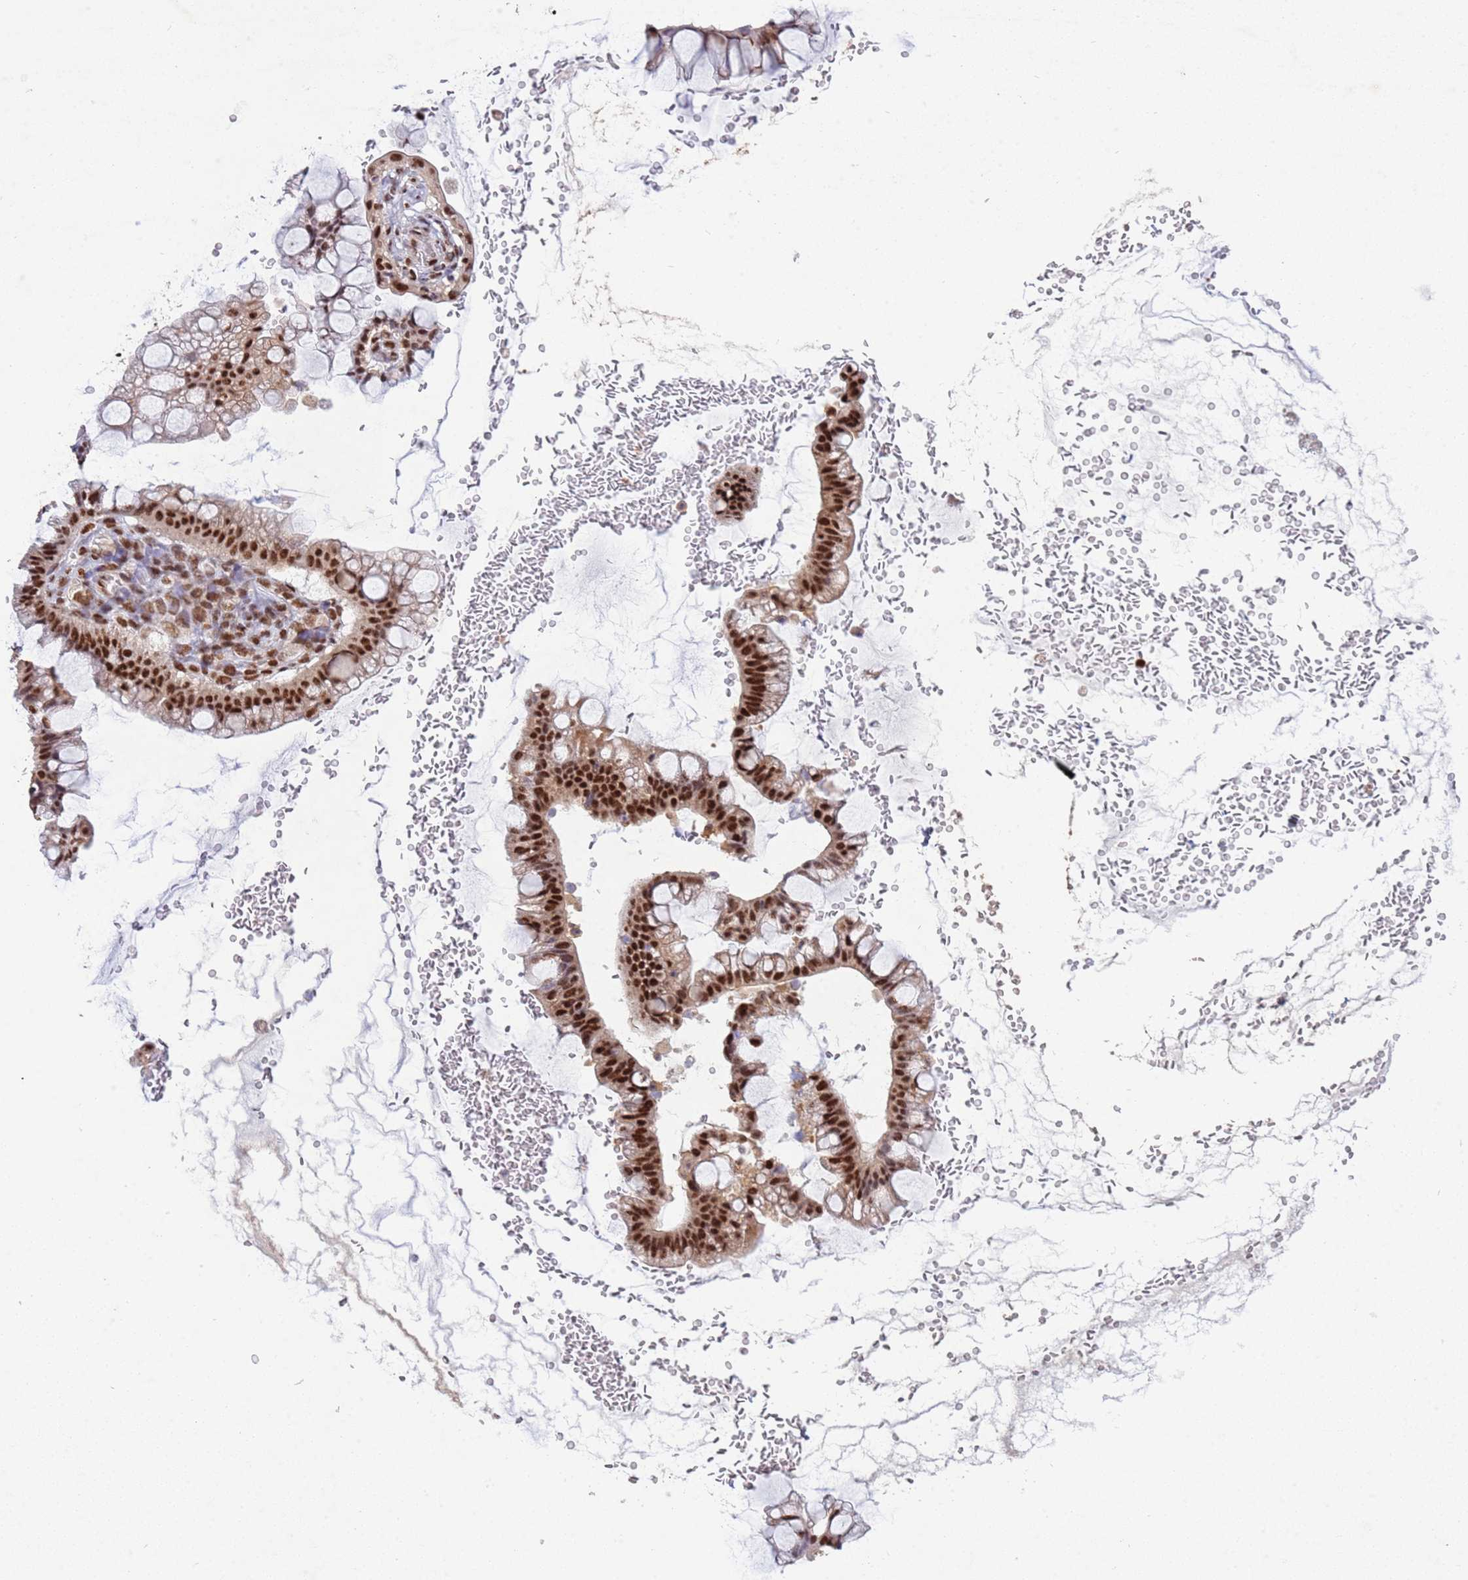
{"staining": {"intensity": "strong", "quantity": ">75%", "location": "nuclear"}, "tissue": "ovarian cancer", "cell_type": "Tumor cells", "image_type": "cancer", "snomed": [{"axis": "morphology", "description": "Cystadenocarcinoma, mucinous, NOS"}, {"axis": "topography", "description": "Ovary"}], "caption": "Immunohistochemical staining of human ovarian cancer displays high levels of strong nuclear expression in about >75% of tumor cells.", "gene": "ESF1", "patient": {"sex": "female", "age": 73}}